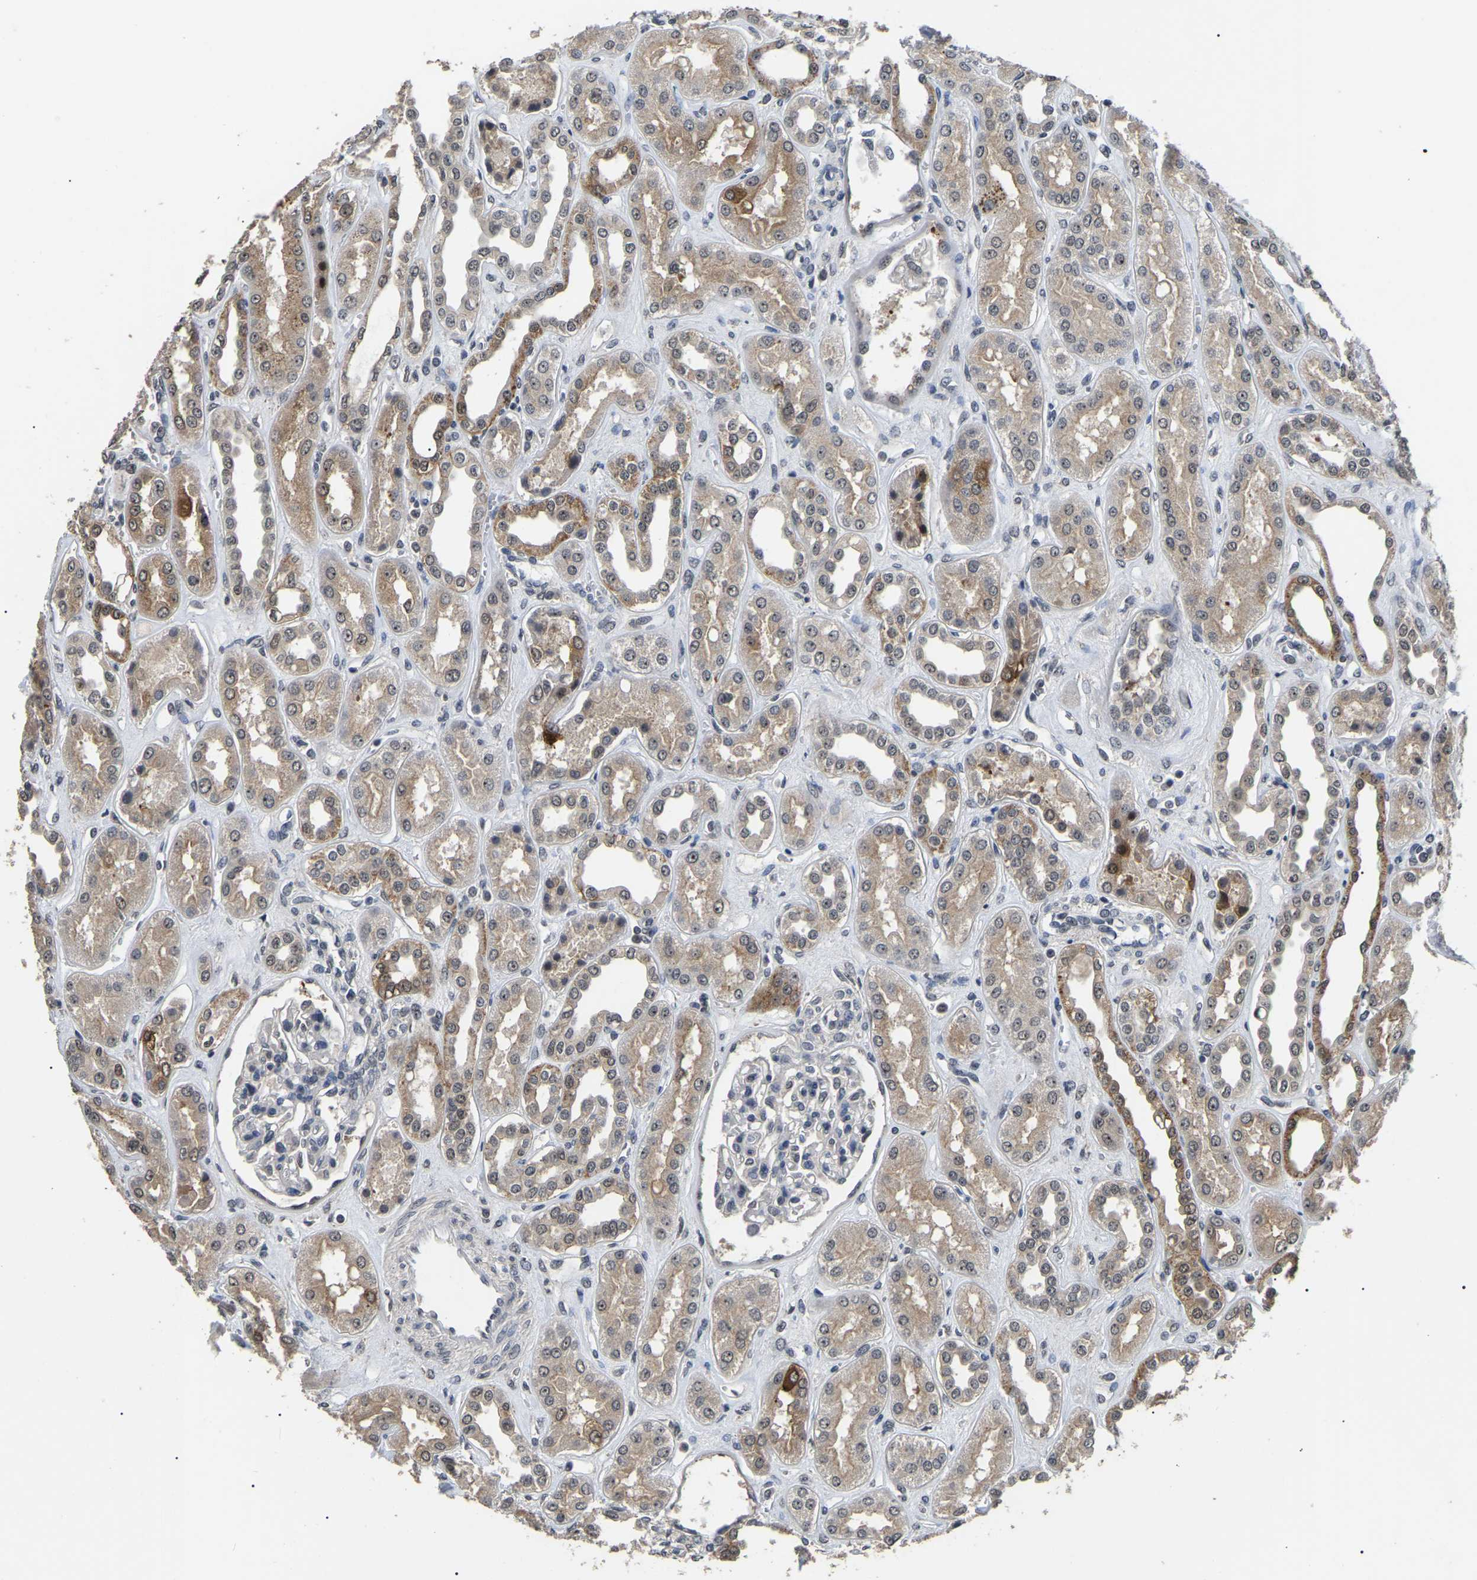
{"staining": {"intensity": "negative", "quantity": "none", "location": "none"}, "tissue": "kidney", "cell_type": "Cells in glomeruli", "image_type": "normal", "snomed": [{"axis": "morphology", "description": "Normal tissue, NOS"}, {"axis": "topography", "description": "Kidney"}], "caption": "This is an IHC histopathology image of benign human kidney. There is no expression in cells in glomeruli.", "gene": "PPM1E", "patient": {"sex": "male", "age": 59}}